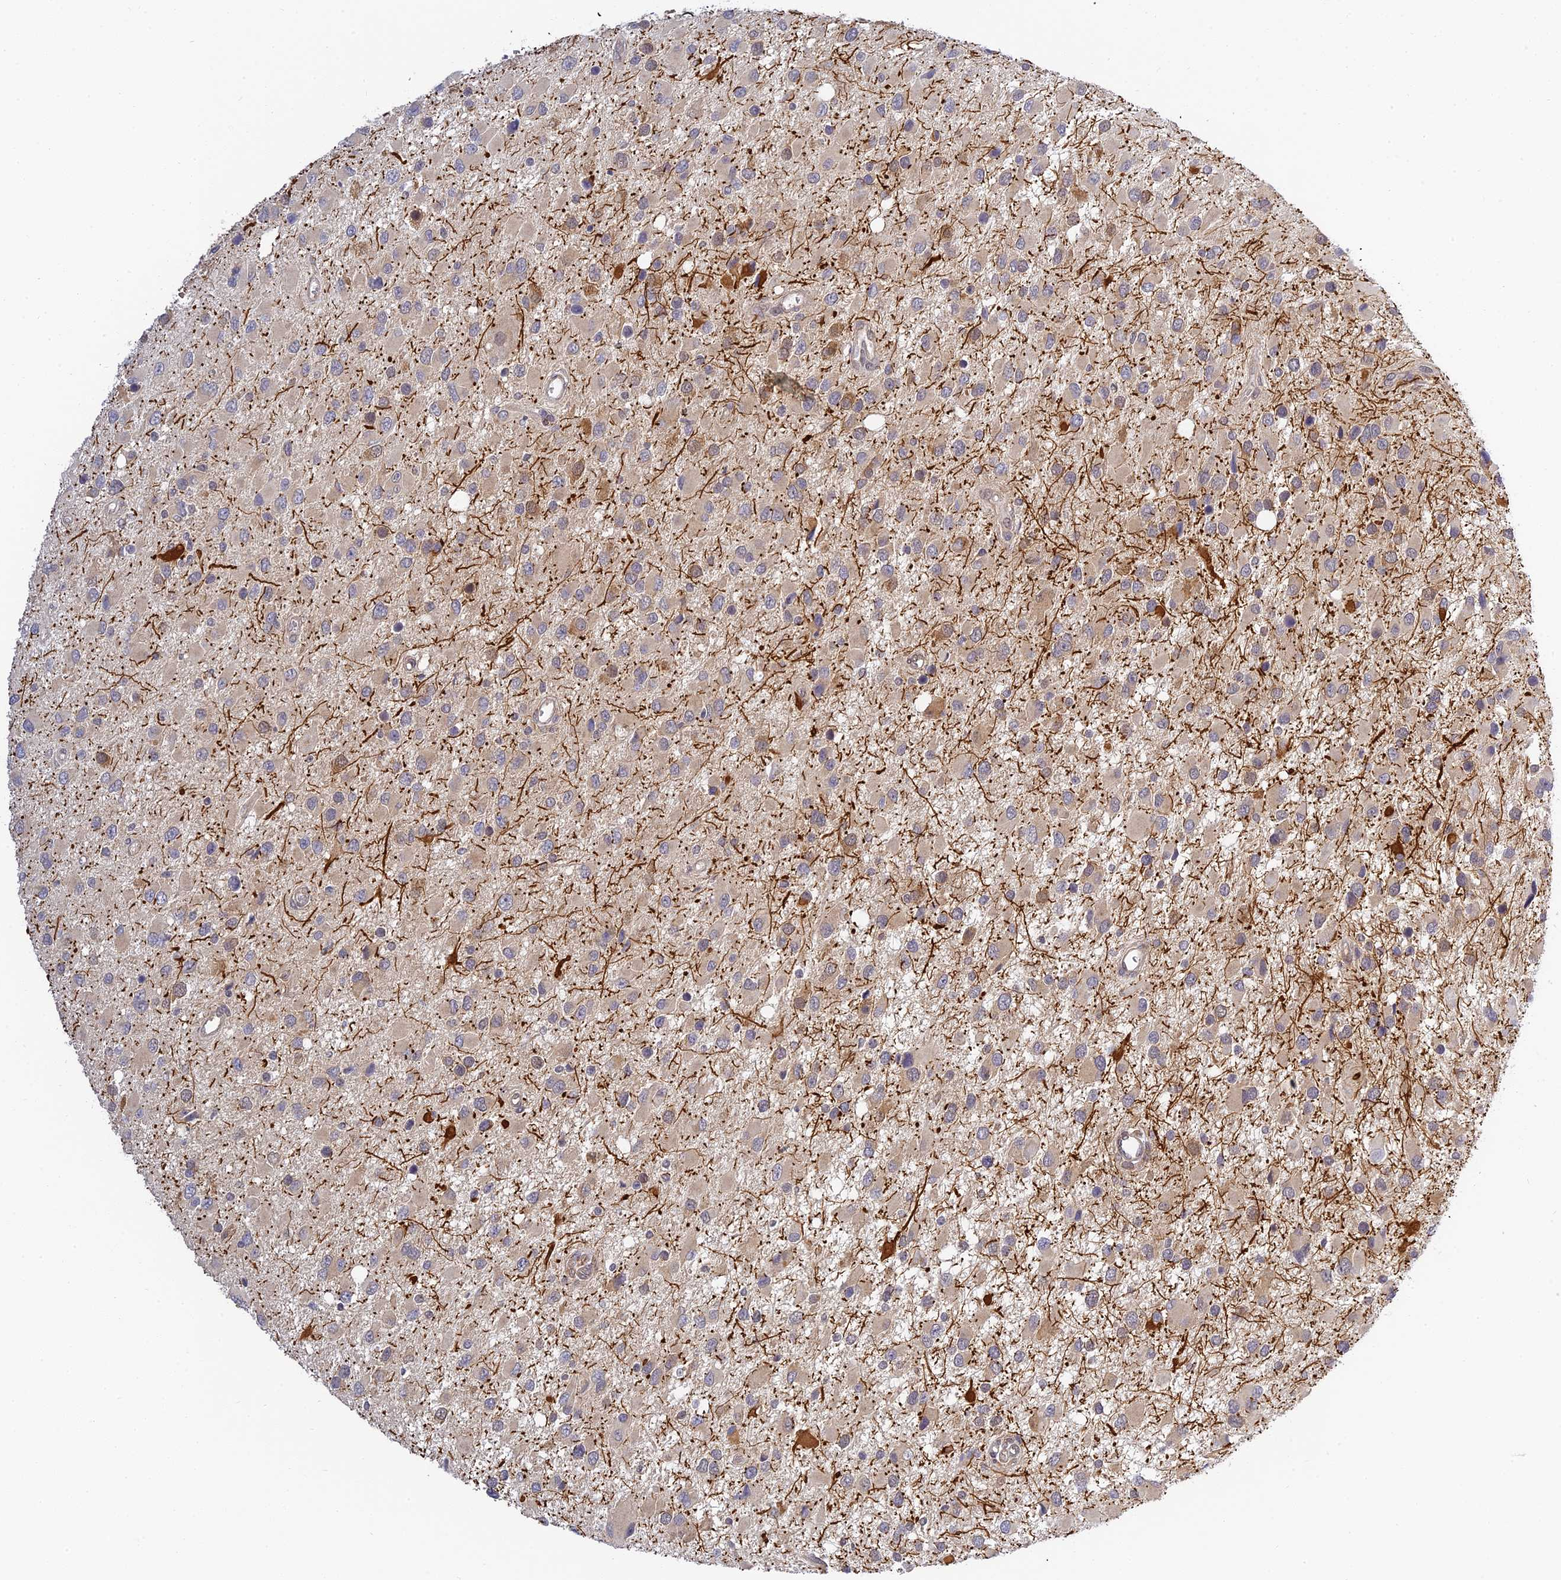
{"staining": {"intensity": "moderate", "quantity": "<25%", "location": "cytoplasmic/membranous"}, "tissue": "glioma", "cell_type": "Tumor cells", "image_type": "cancer", "snomed": [{"axis": "morphology", "description": "Glioma, malignant, High grade"}, {"axis": "topography", "description": "Brain"}], "caption": "Human glioma stained for a protein (brown) exhibits moderate cytoplasmic/membranous positive expression in approximately <25% of tumor cells.", "gene": "SKIC8", "patient": {"sex": "male", "age": 53}}